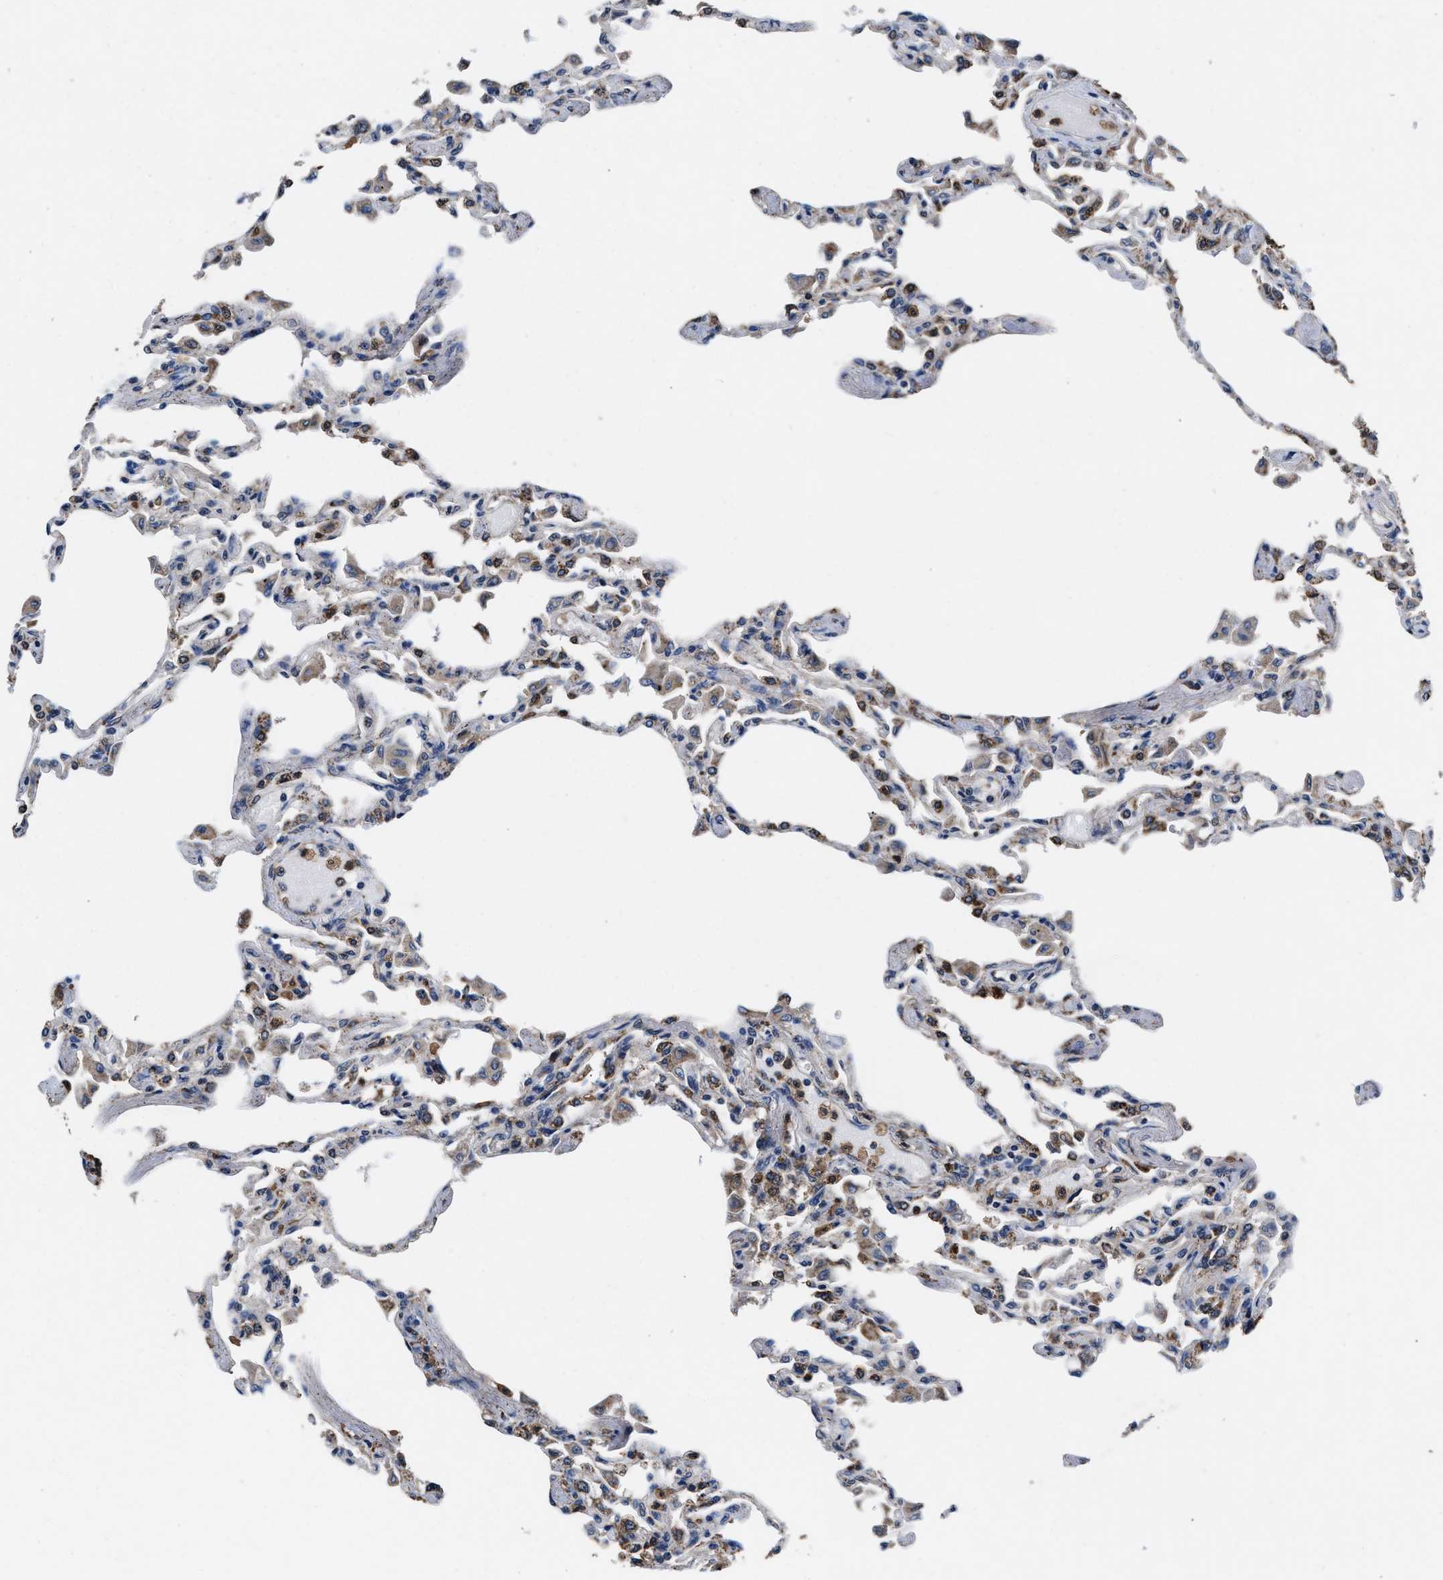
{"staining": {"intensity": "moderate", "quantity": ">75%", "location": "cytoplasmic/membranous"}, "tissue": "lung", "cell_type": "Alveolar cells", "image_type": "normal", "snomed": [{"axis": "morphology", "description": "Normal tissue, NOS"}, {"axis": "topography", "description": "Bronchus"}, {"axis": "topography", "description": "Lung"}], "caption": "Immunohistochemical staining of unremarkable human lung demonstrates medium levels of moderate cytoplasmic/membranous positivity in about >75% of alveolar cells. (IHC, brightfield microscopy, high magnification).", "gene": "ACLY", "patient": {"sex": "female", "age": 49}}